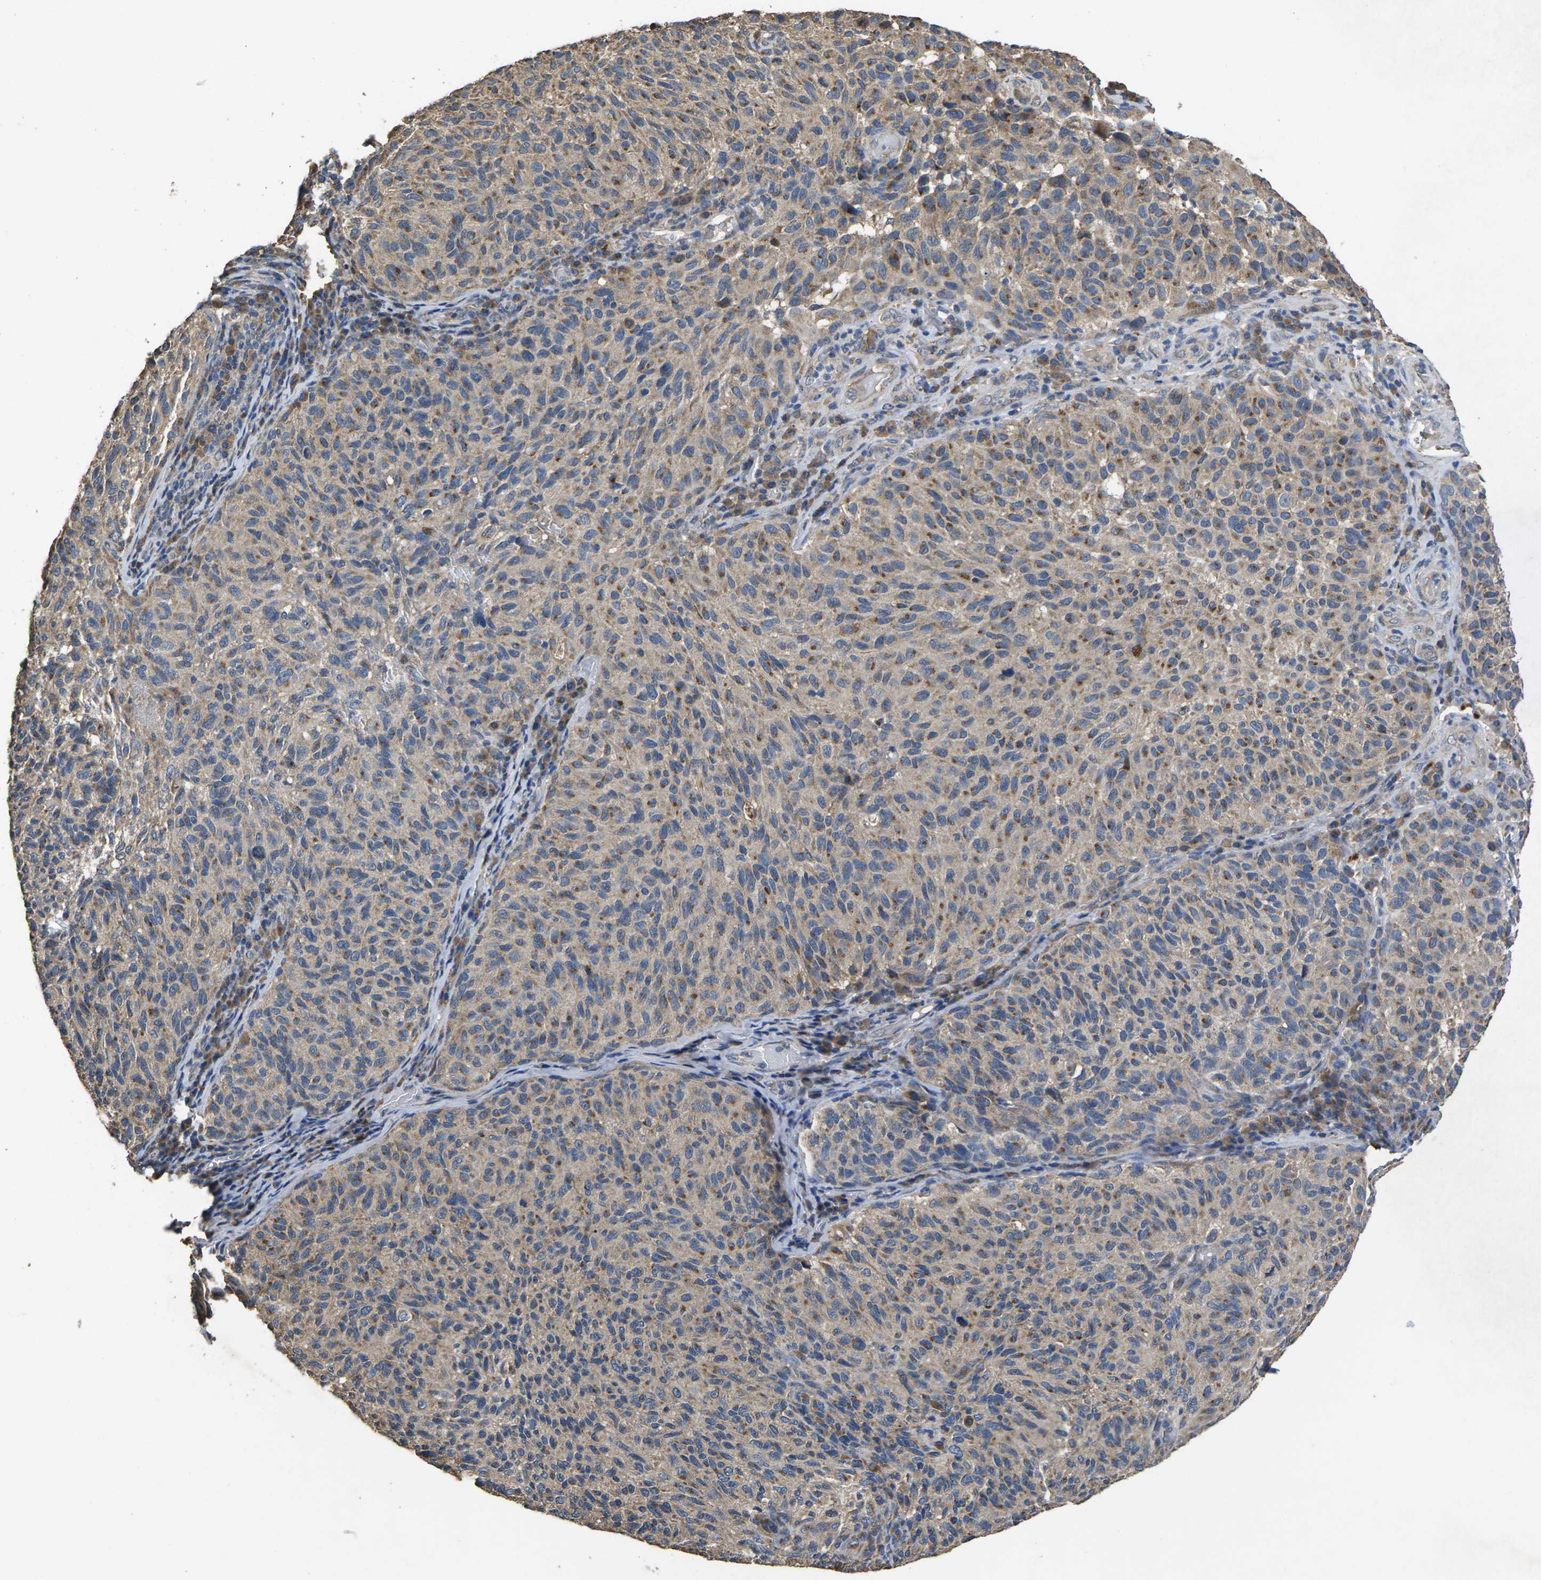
{"staining": {"intensity": "moderate", "quantity": "<25%", "location": "cytoplasmic/membranous"}, "tissue": "melanoma", "cell_type": "Tumor cells", "image_type": "cancer", "snomed": [{"axis": "morphology", "description": "Malignant melanoma, NOS"}, {"axis": "topography", "description": "Skin"}], "caption": "Immunohistochemical staining of malignant melanoma exhibits low levels of moderate cytoplasmic/membranous protein staining in about <25% of tumor cells.", "gene": "B4GAT1", "patient": {"sex": "female", "age": 73}}